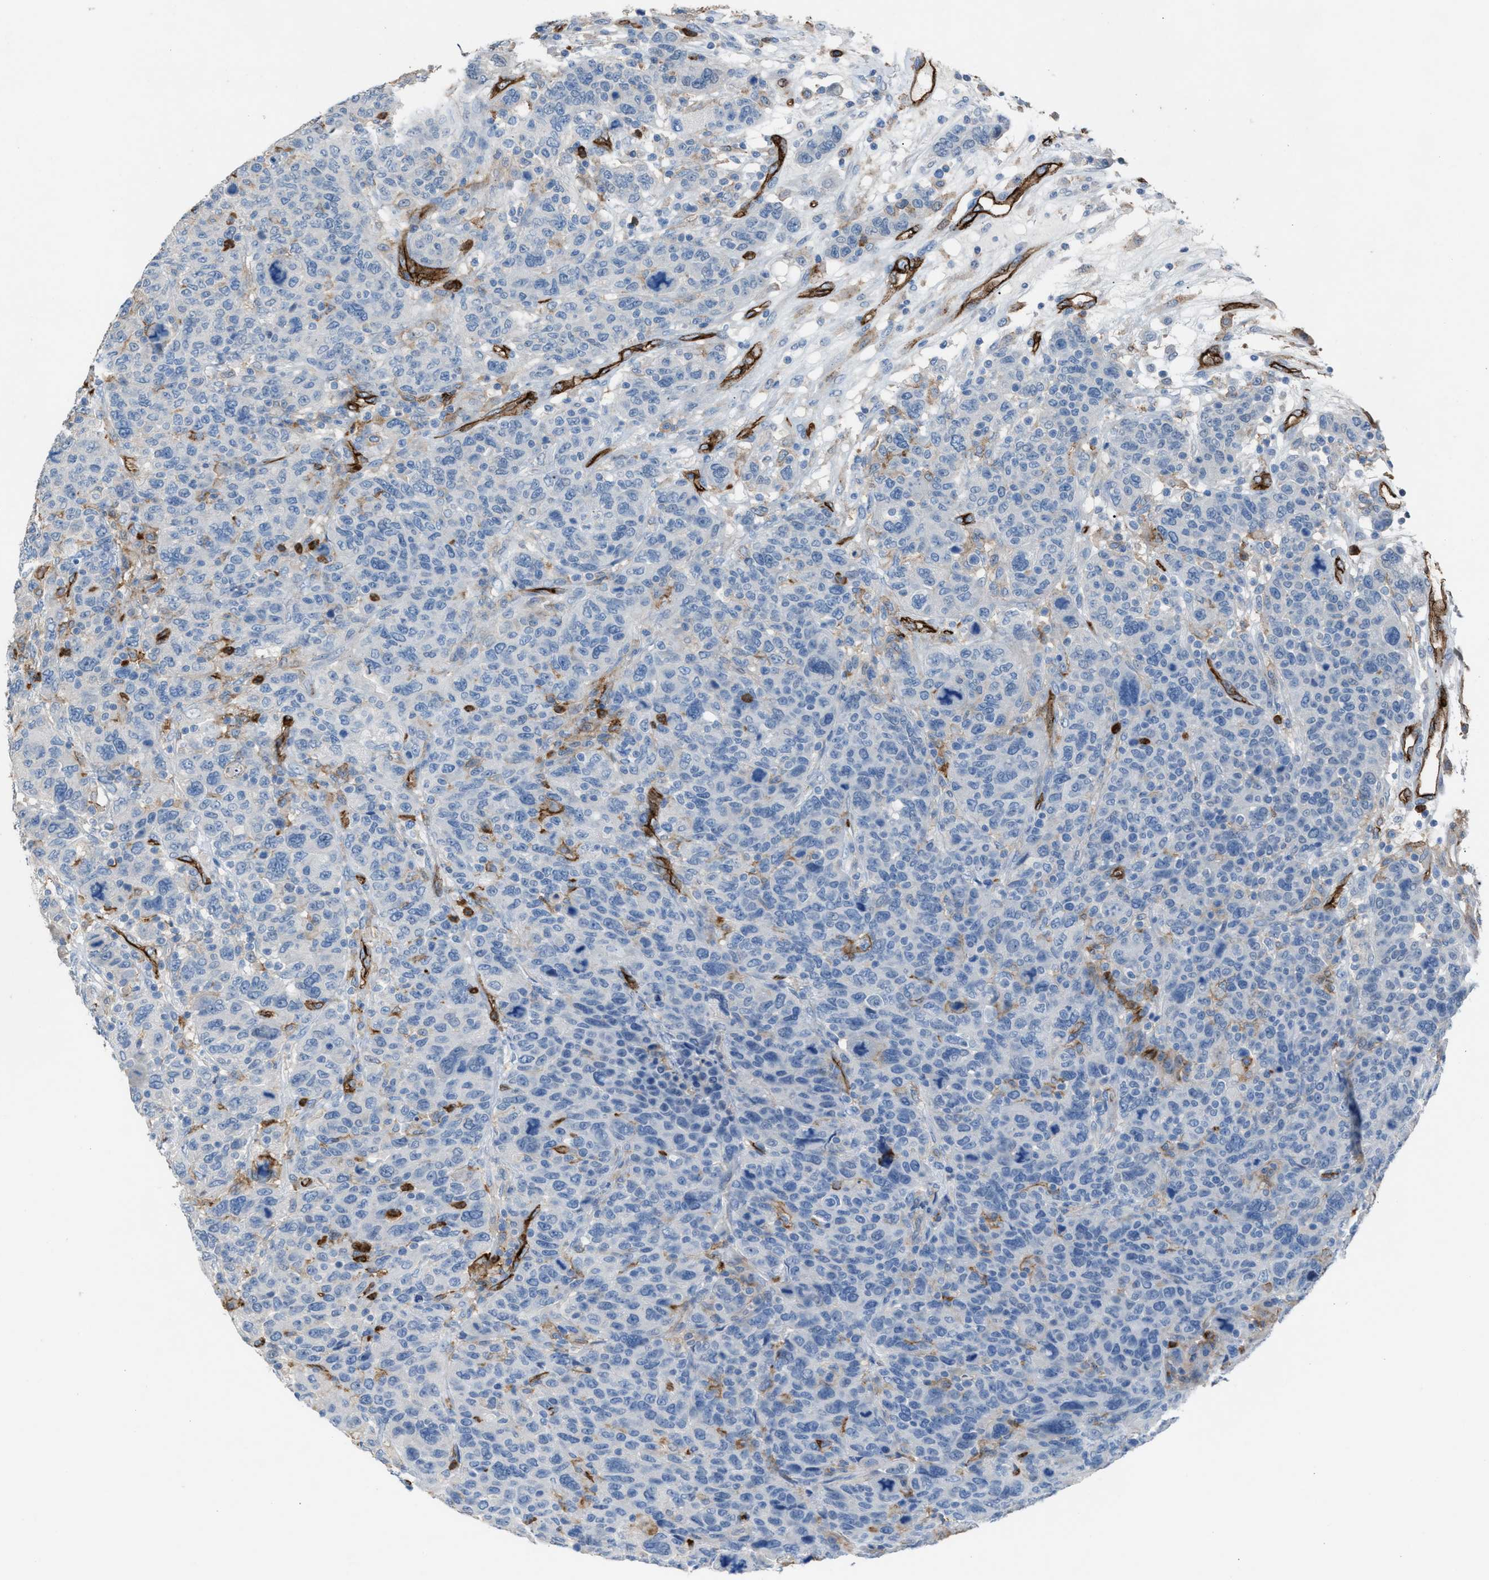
{"staining": {"intensity": "negative", "quantity": "none", "location": "none"}, "tissue": "breast cancer", "cell_type": "Tumor cells", "image_type": "cancer", "snomed": [{"axis": "morphology", "description": "Duct carcinoma"}, {"axis": "topography", "description": "Breast"}], "caption": "Protein analysis of infiltrating ductal carcinoma (breast) displays no significant staining in tumor cells. The staining was performed using DAB (3,3'-diaminobenzidine) to visualize the protein expression in brown, while the nuclei were stained in blue with hematoxylin (Magnification: 20x).", "gene": "DYSF", "patient": {"sex": "female", "age": 37}}